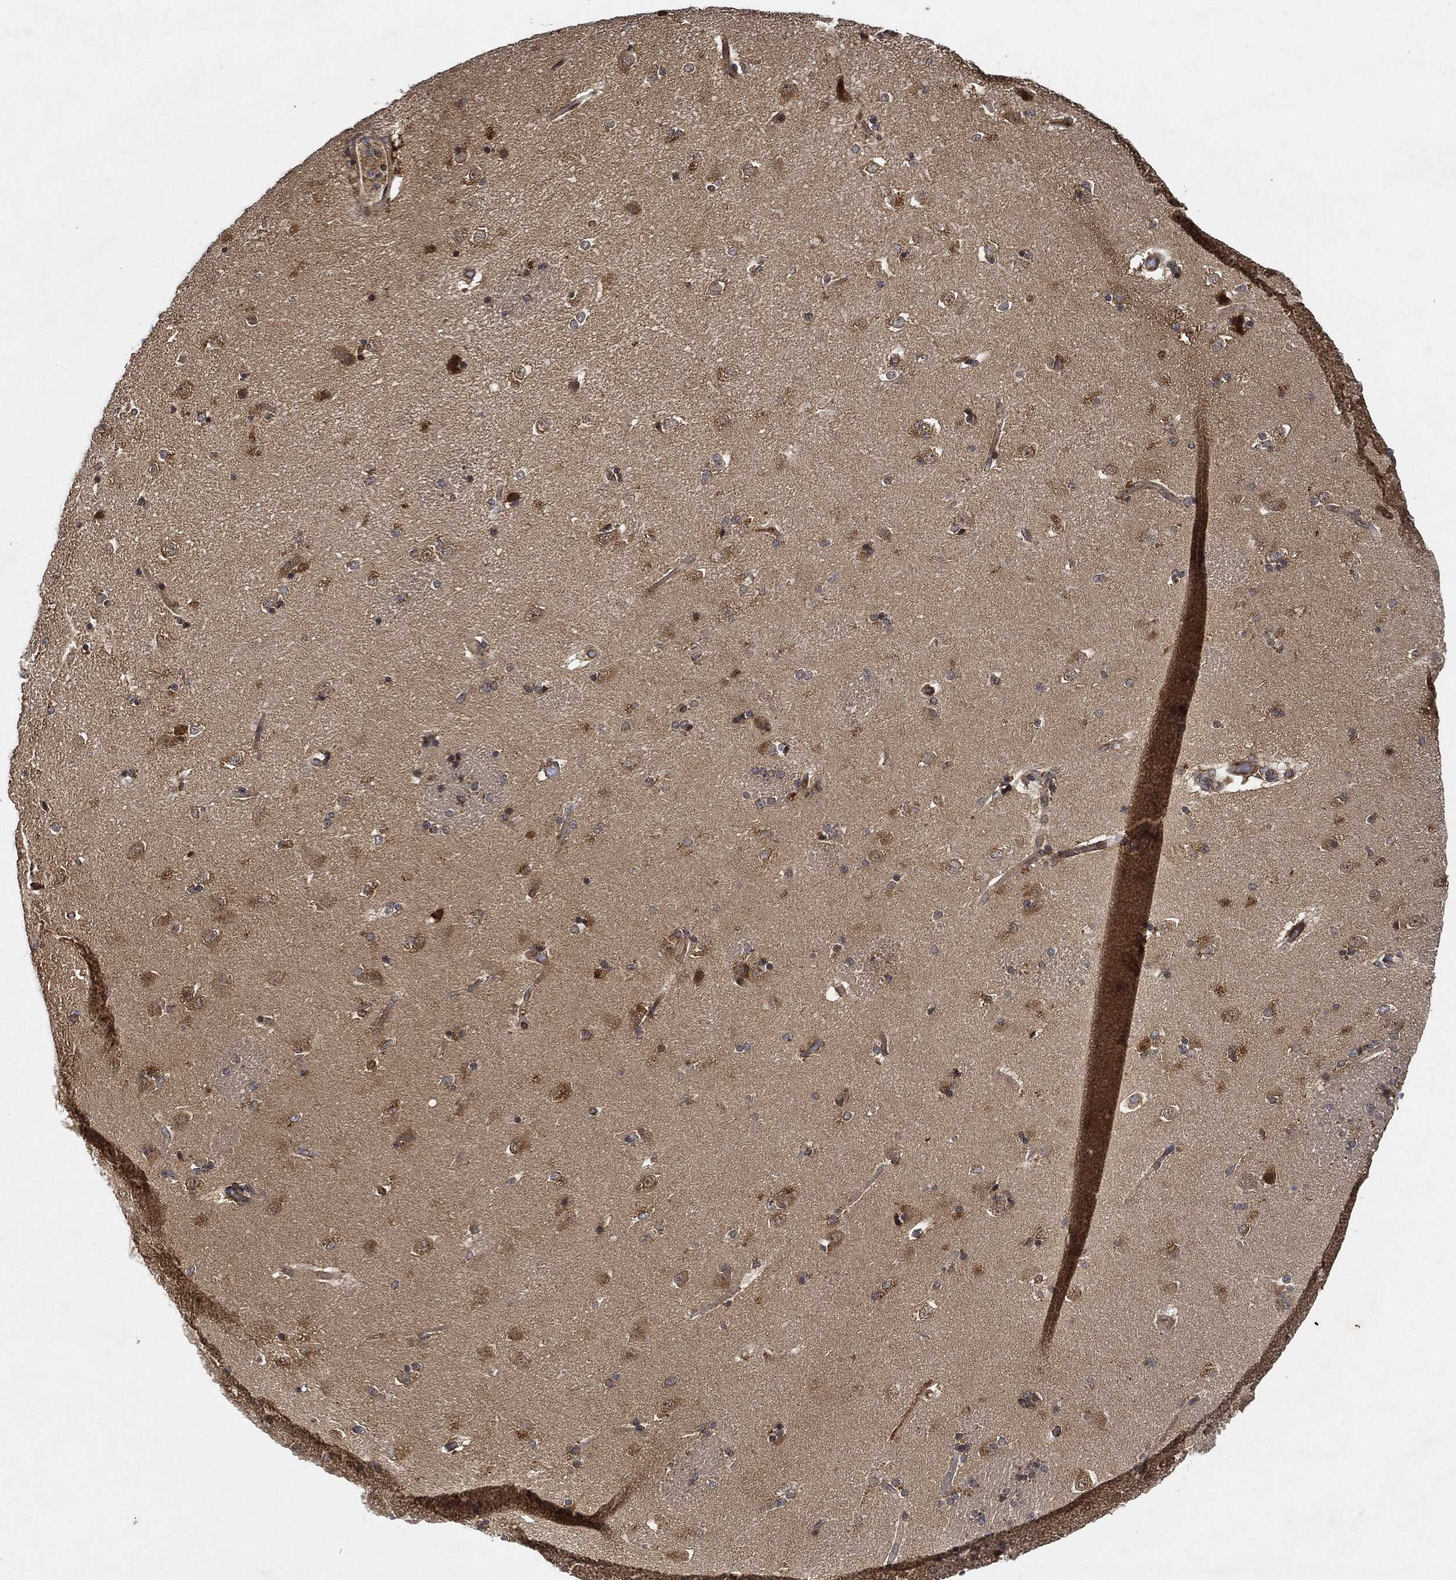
{"staining": {"intensity": "negative", "quantity": "none", "location": "none"}, "tissue": "hippocampus", "cell_type": "Glial cells", "image_type": "normal", "snomed": [{"axis": "morphology", "description": "Normal tissue, NOS"}, {"axis": "topography", "description": "Hippocampus"}], "caption": "High magnification brightfield microscopy of benign hippocampus stained with DAB (brown) and counterstained with hematoxylin (blue): glial cells show no significant staining. The staining is performed using DAB (3,3'-diaminobenzidine) brown chromogen with nuclei counter-stained in using hematoxylin.", "gene": "MLST8", "patient": {"sex": "male", "age": 51}}